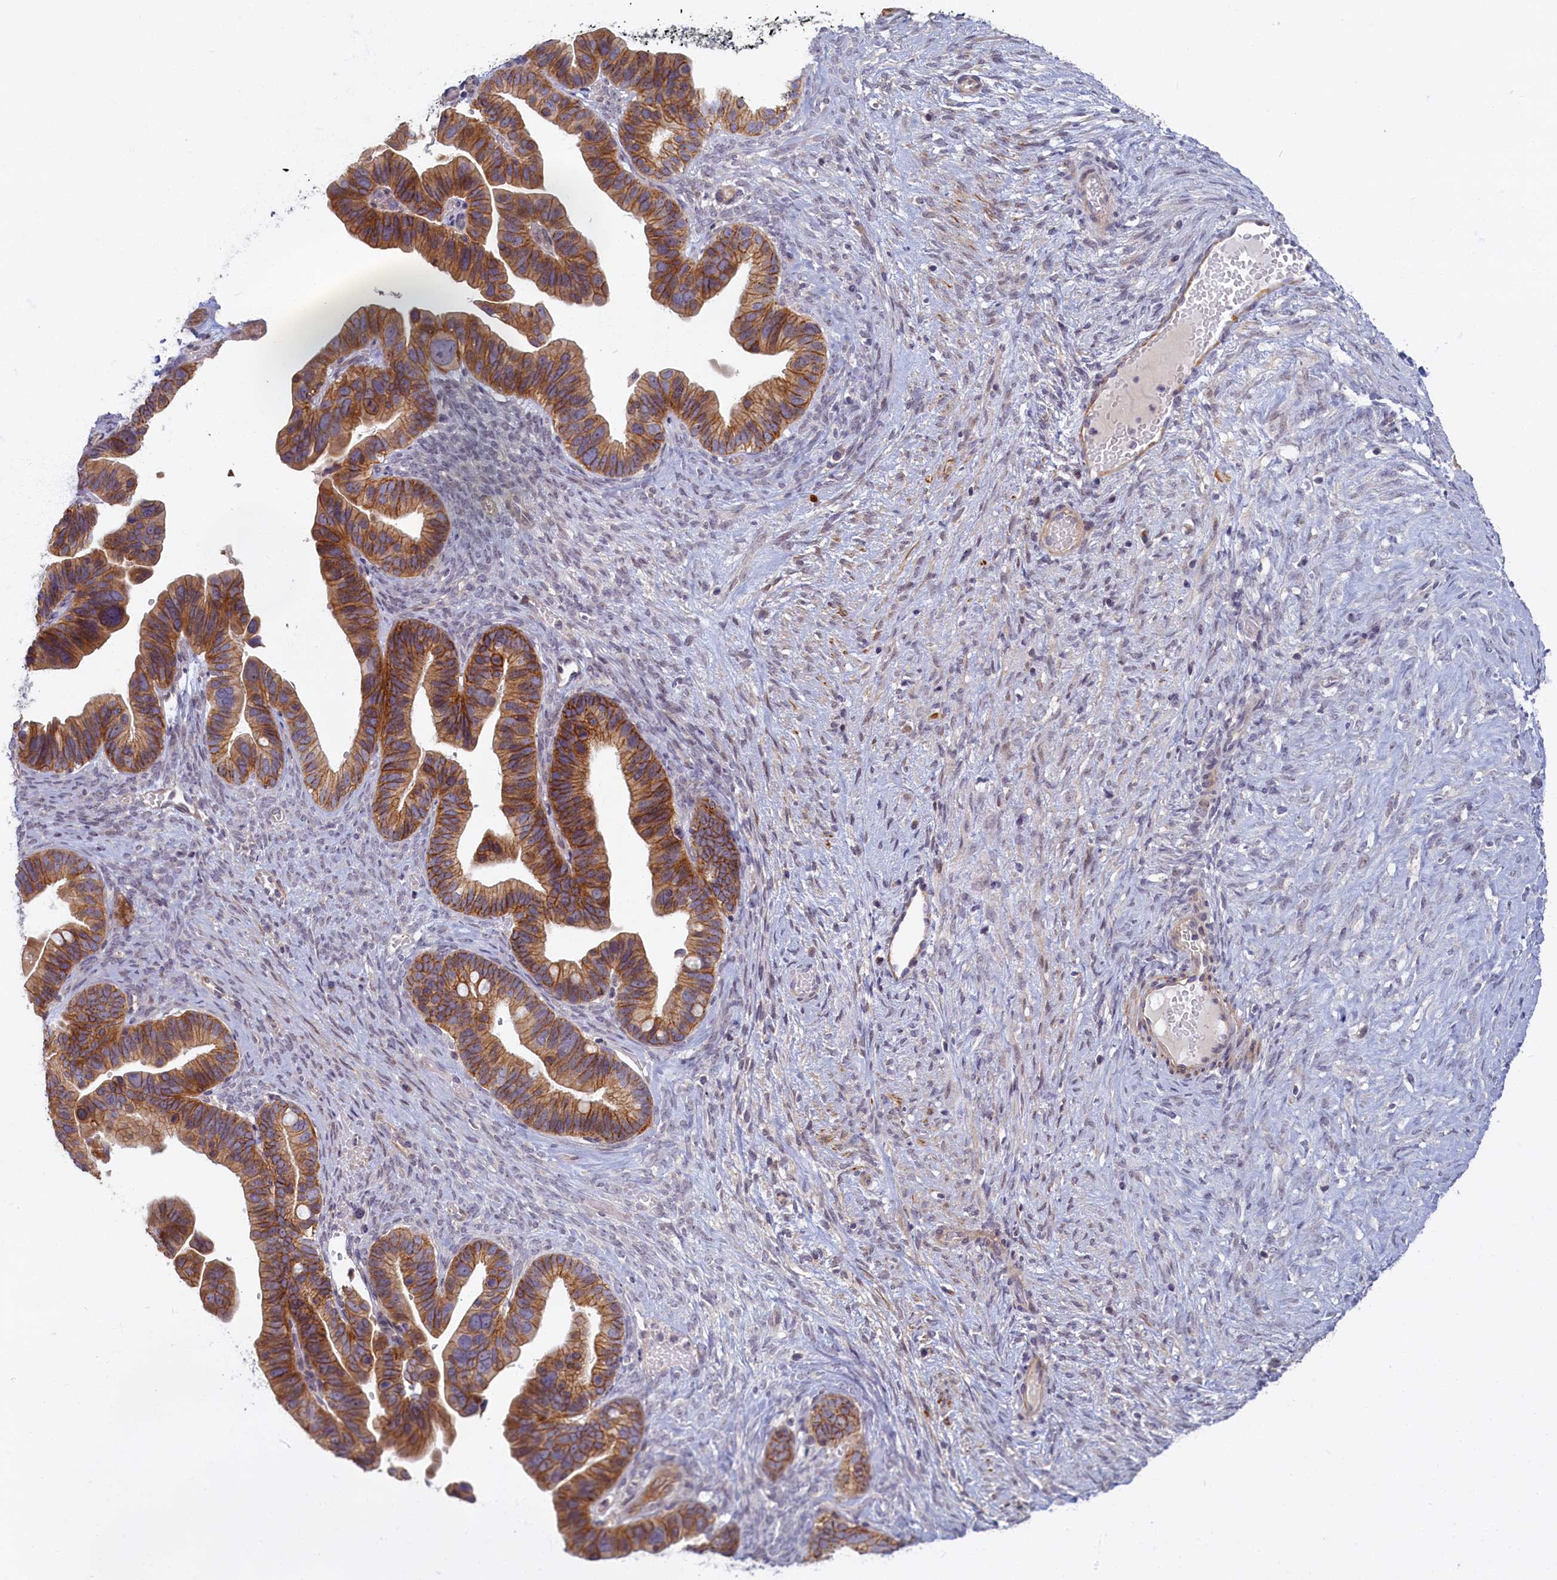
{"staining": {"intensity": "moderate", "quantity": ">75%", "location": "cytoplasmic/membranous"}, "tissue": "ovarian cancer", "cell_type": "Tumor cells", "image_type": "cancer", "snomed": [{"axis": "morphology", "description": "Cystadenocarcinoma, serous, NOS"}, {"axis": "topography", "description": "Ovary"}], "caption": "DAB (3,3'-diaminobenzidine) immunohistochemical staining of human ovarian cancer demonstrates moderate cytoplasmic/membranous protein positivity in approximately >75% of tumor cells.", "gene": "TRPM4", "patient": {"sex": "female", "age": 56}}